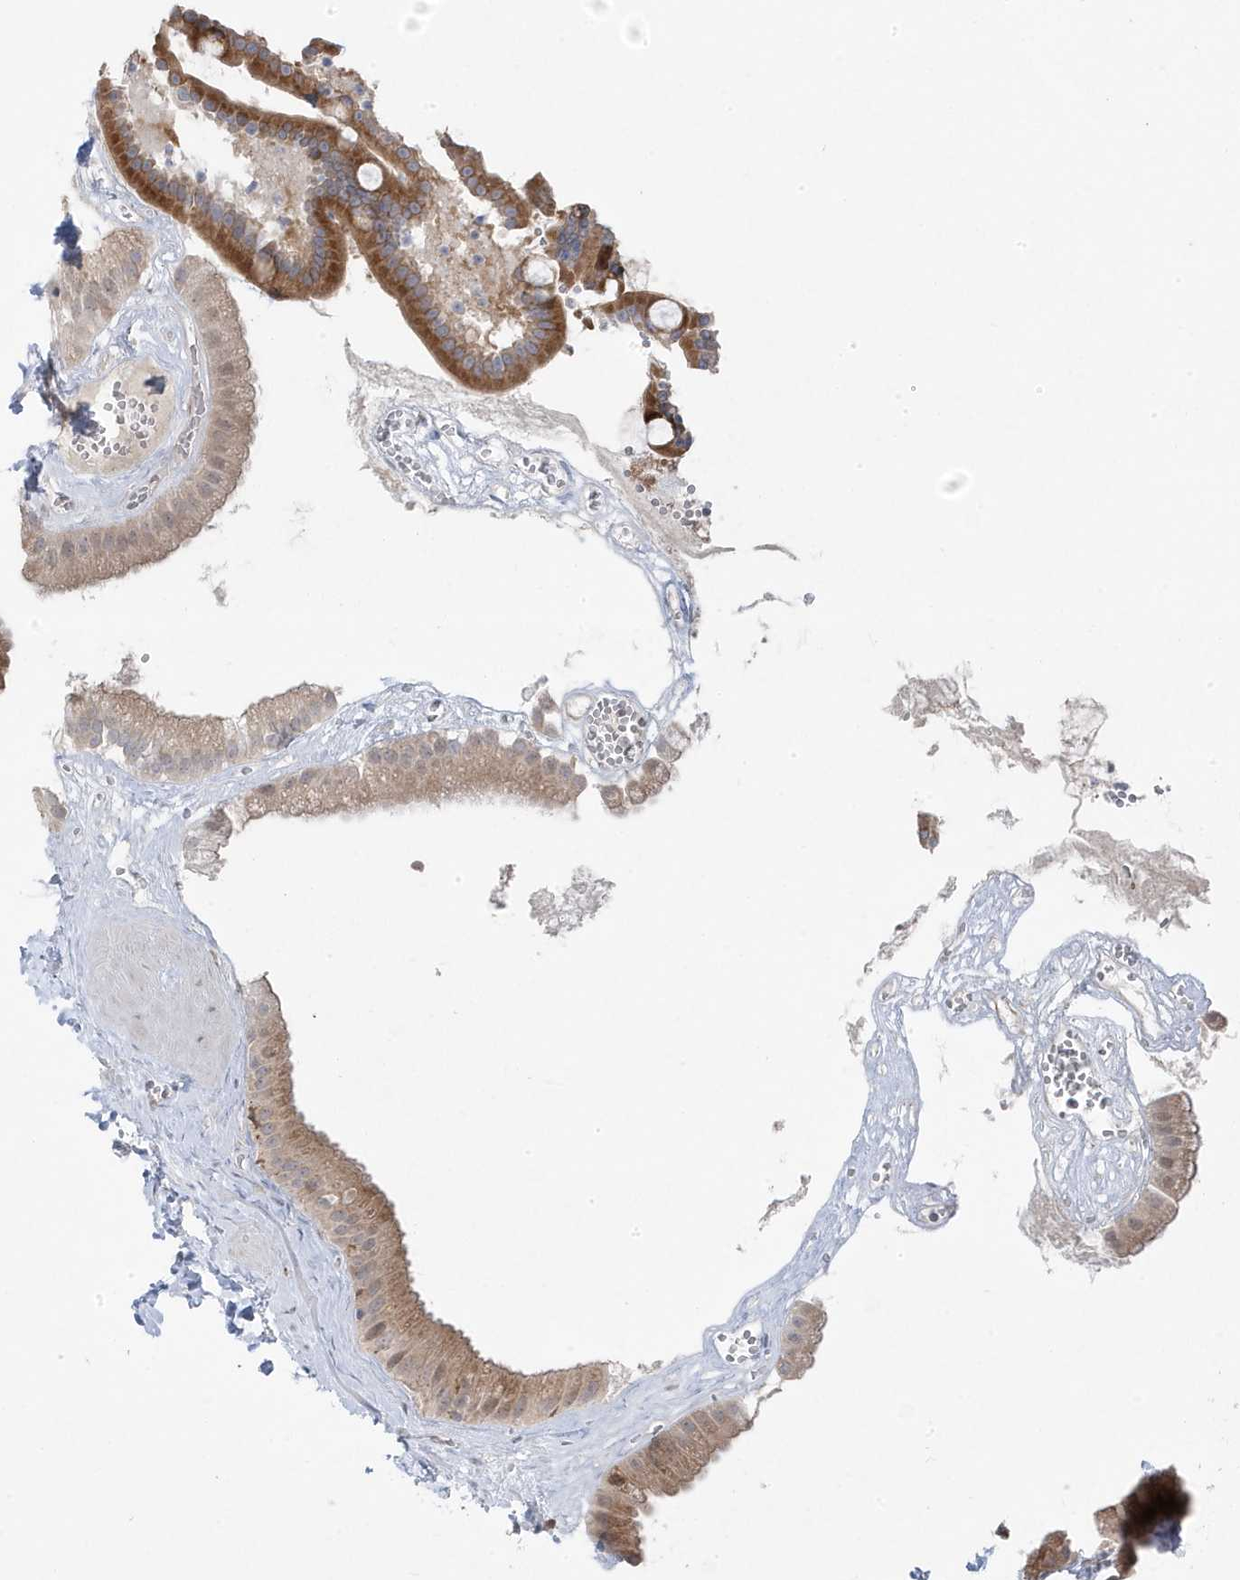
{"staining": {"intensity": "moderate", "quantity": ">75%", "location": "cytoplasmic/membranous"}, "tissue": "gallbladder", "cell_type": "Glandular cells", "image_type": "normal", "snomed": [{"axis": "morphology", "description": "Normal tissue, NOS"}, {"axis": "topography", "description": "Gallbladder"}], "caption": "A high-resolution image shows IHC staining of normal gallbladder, which reveals moderate cytoplasmic/membranous expression in approximately >75% of glandular cells.", "gene": "ZNF654", "patient": {"sex": "male", "age": 55}}